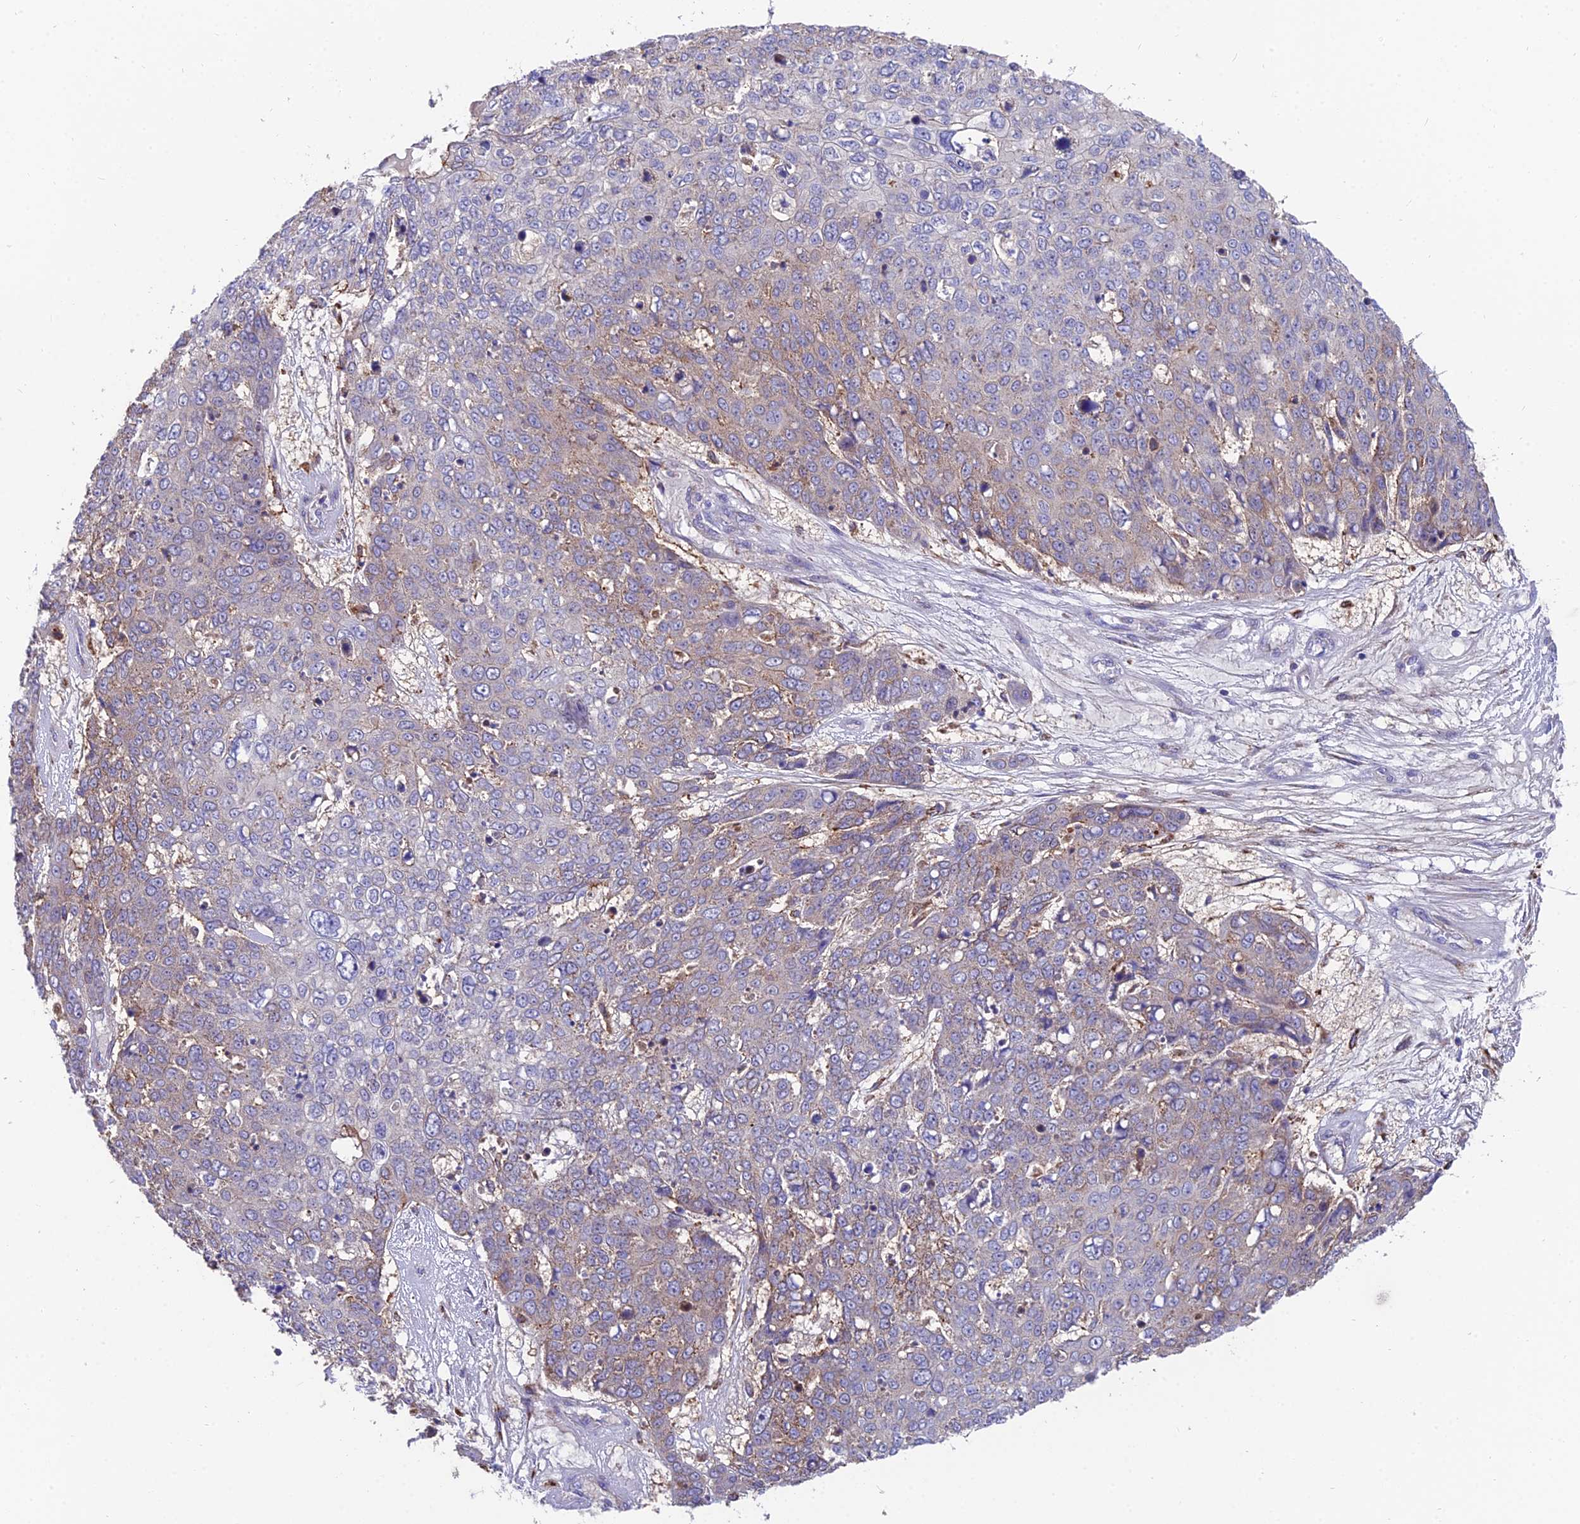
{"staining": {"intensity": "weak", "quantity": "25%-75%", "location": "cytoplasmic/membranous"}, "tissue": "skin cancer", "cell_type": "Tumor cells", "image_type": "cancer", "snomed": [{"axis": "morphology", "description": "Squamous cell carcinoma, NOS"}, {"axis": "topography", "description": "Skin"}], "caption": "Protein staining of skin cancer tissue shows weak cytoplasmic/membranous expression in approximately 25%-75% of tumor cells.", "gene": "TIGD6", "patient": {"sex": "male", "age": 71}}